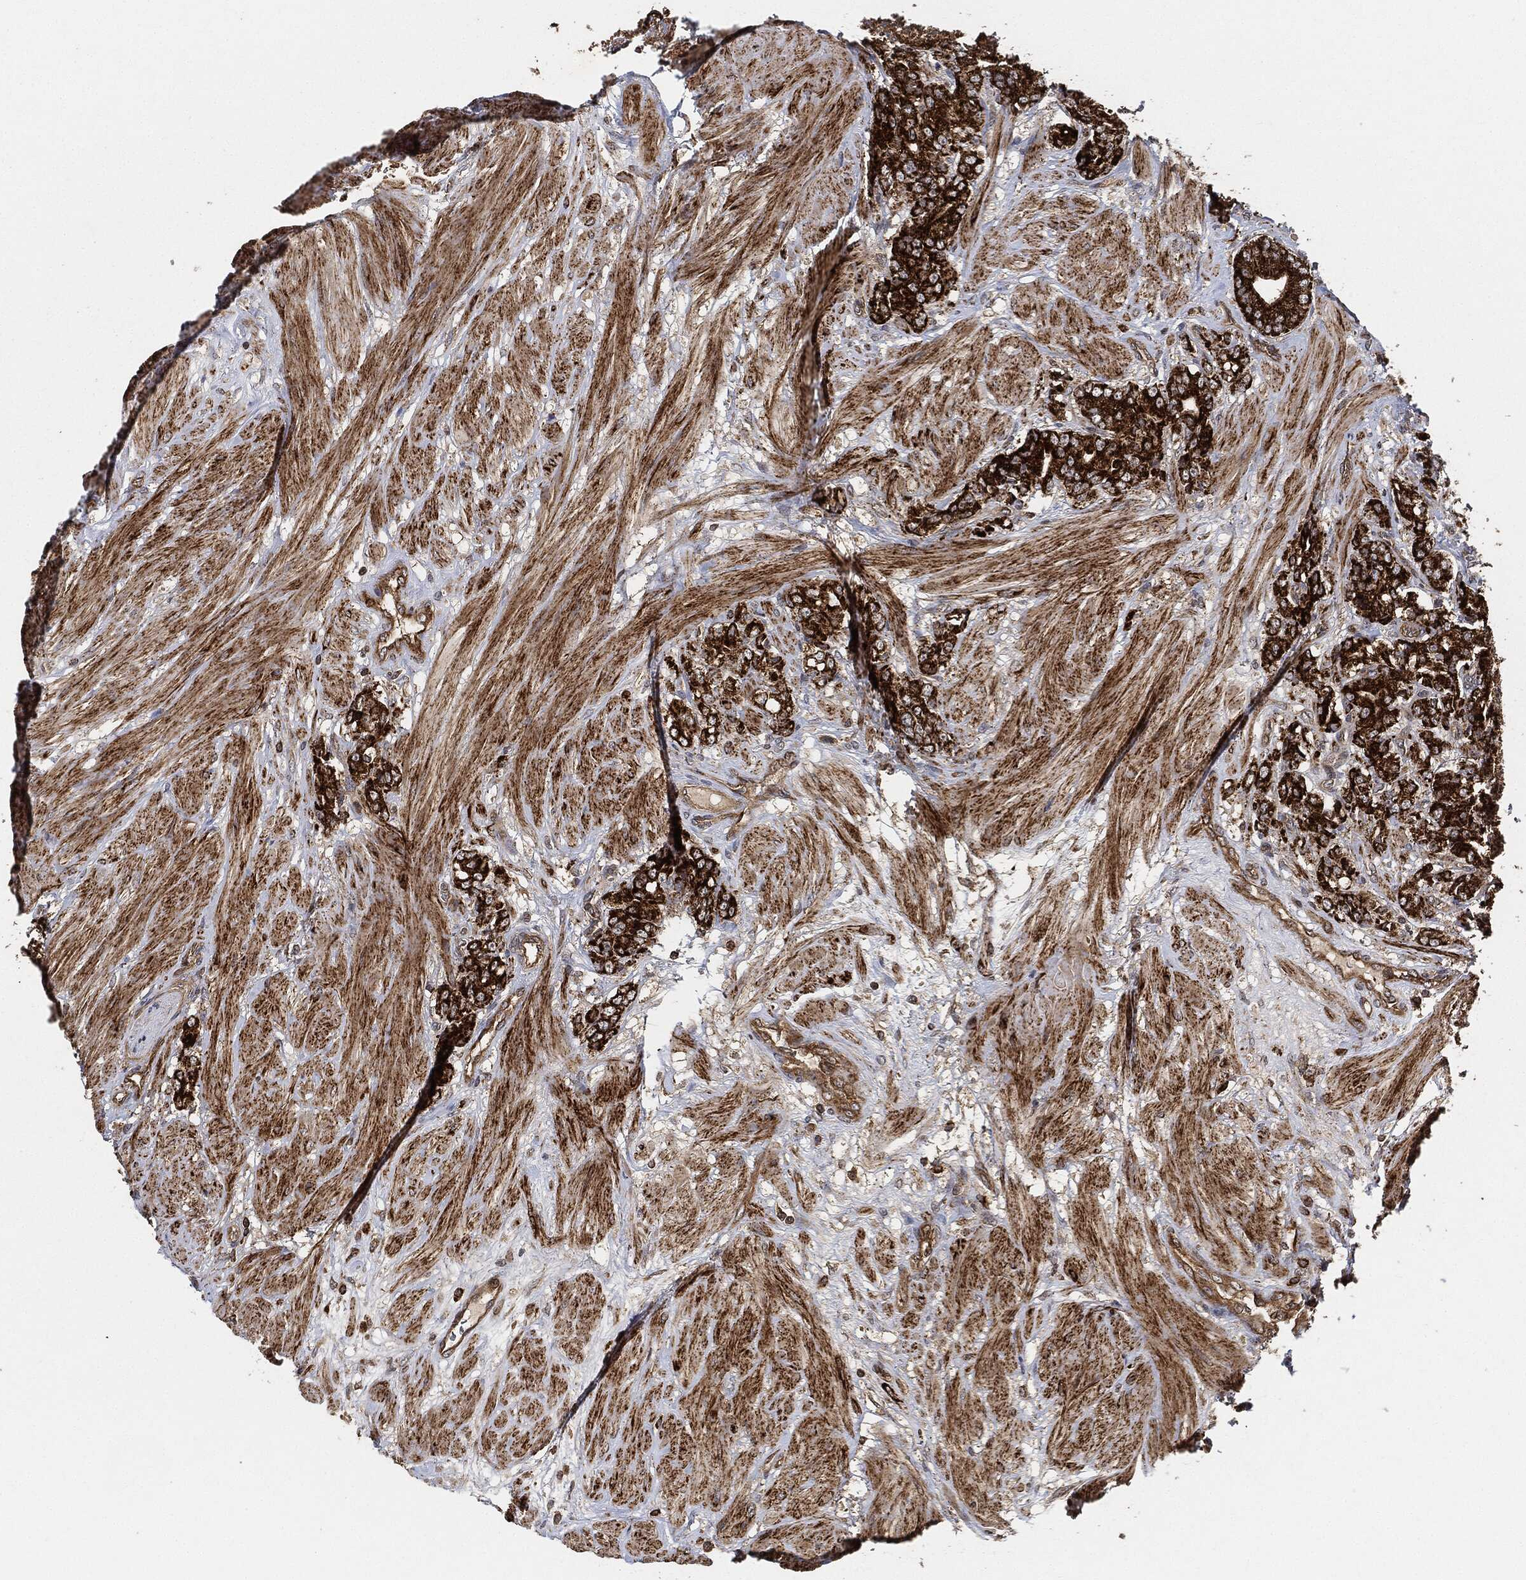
{"staining": {"intensity": "strong", "quantity": ">75%", "location": "cytoplasmic/membranous"}, "tissue": "prostate cancer", "cell_type": "Tumor cells", "image_type": "cancer", "snomed": [{"axis": "morphology", "description": "Adenocarcinoma, NOS"}, {"axis": "topography", "description": "Prostate and seminal vesicle, NOS"}, {"axis": "topography", "description": "Prostate"}], "caption": "Human prostate cancer (adenocarcinoma) stained with a brown dye shows strong cytoplasmic/membranous positive expression in approximately >75% of tumor cells.", "gene": "MAP3K3", "patient": {"sex": "male", "age": 67}}